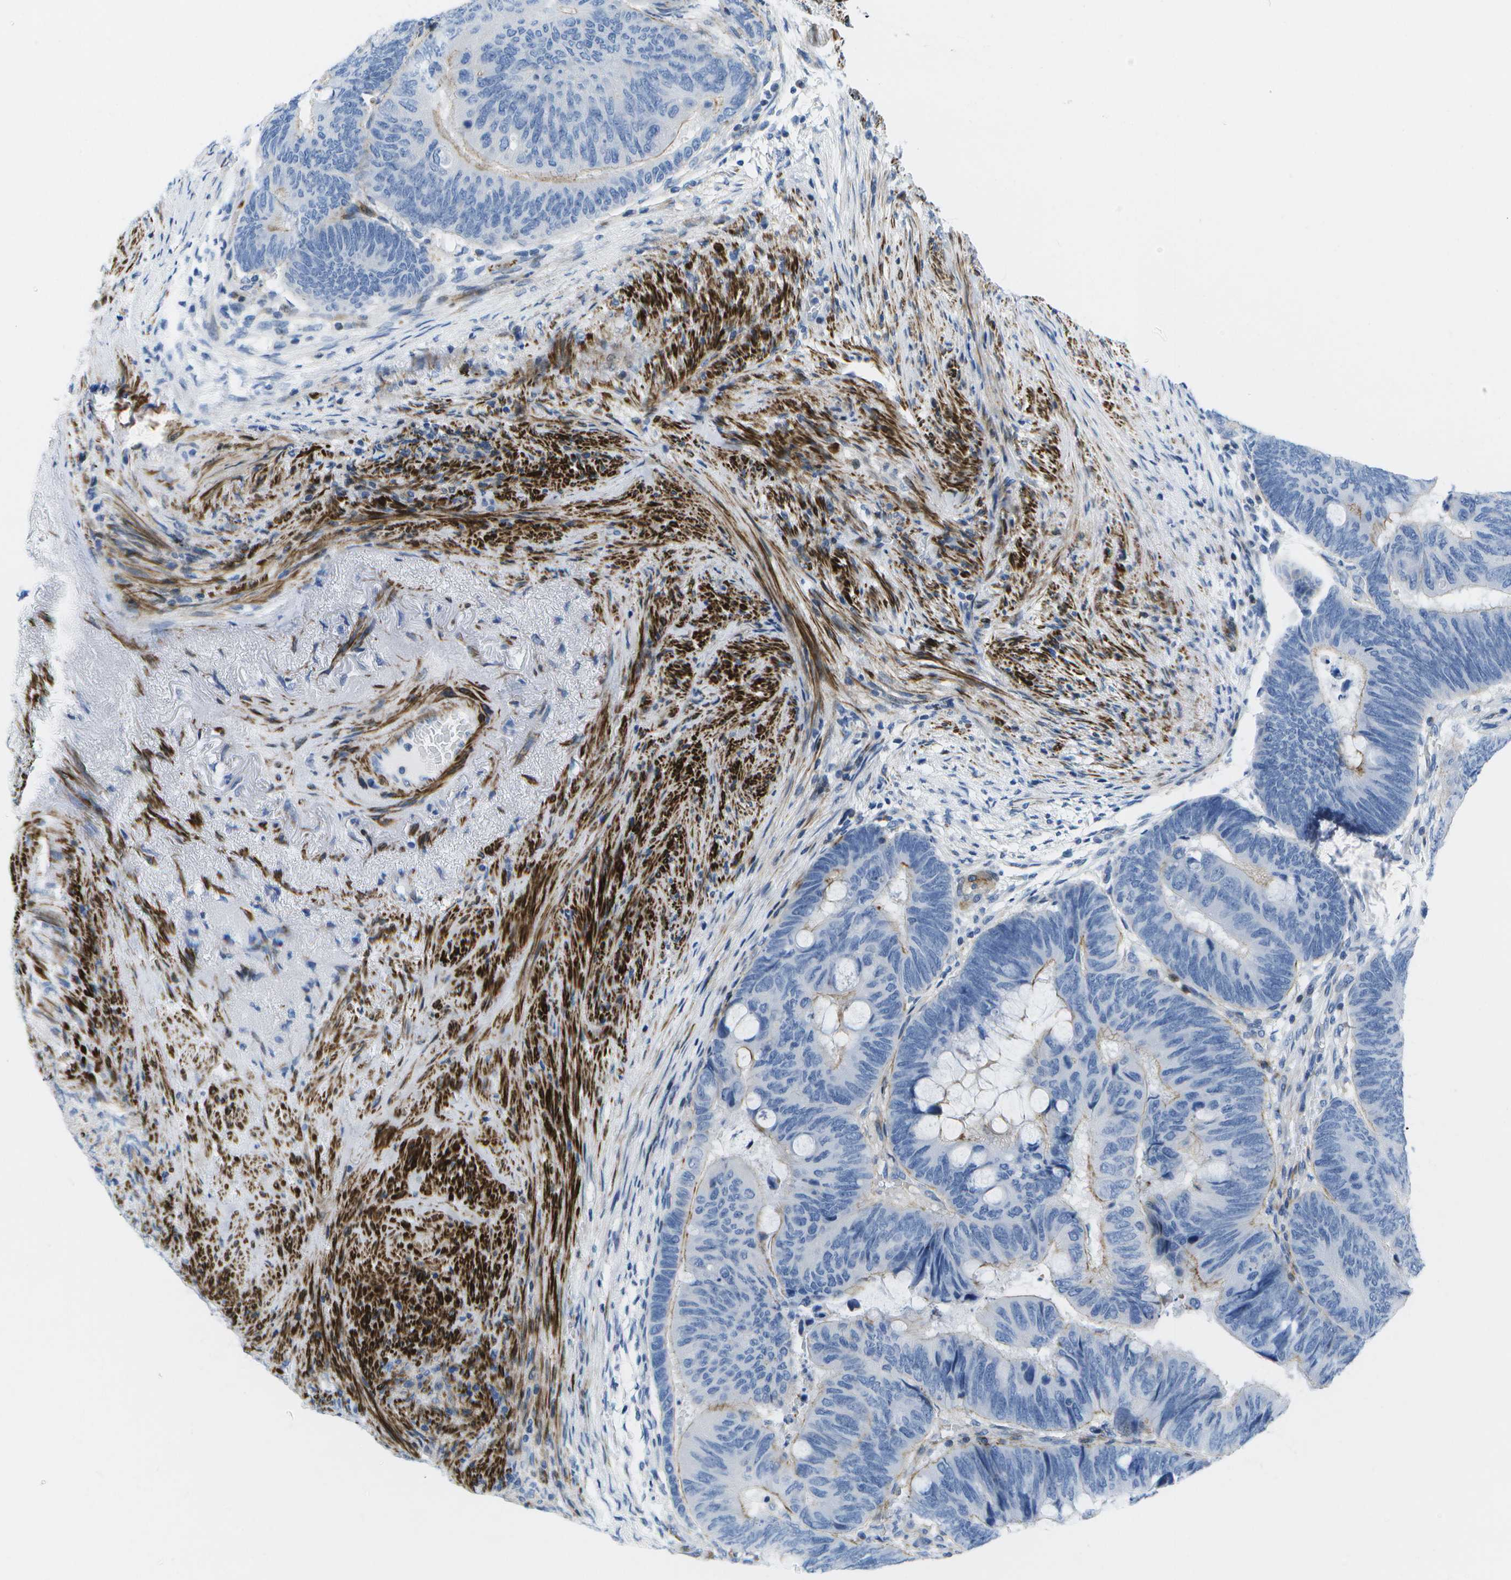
{"staining": {"intensity": "moderate", "quantity": "<25%", "location": "cytoplasmic/membranous"}, "tissue": "colorectal cancer", "cell_type": "Tumor cells", "image_type": "cancer", "snomed": [{"axis": "morphology", "description": "Normal tissue, NOS"}, {"axis": "morphology", "description": "Adenocarcinoma, NOS"}, {"axis": "topography", "description": "Rectum"}], "caption": "The photomicrograph demonstrates immunohistochemical staining of colorectal adenocarcinoma. There is moderate cytoplasmic/membranous positivity is present in approximately <25% of tumor cells.", "gene": "ADGRG6", "patient": {"sex": "male", "age": 92}}